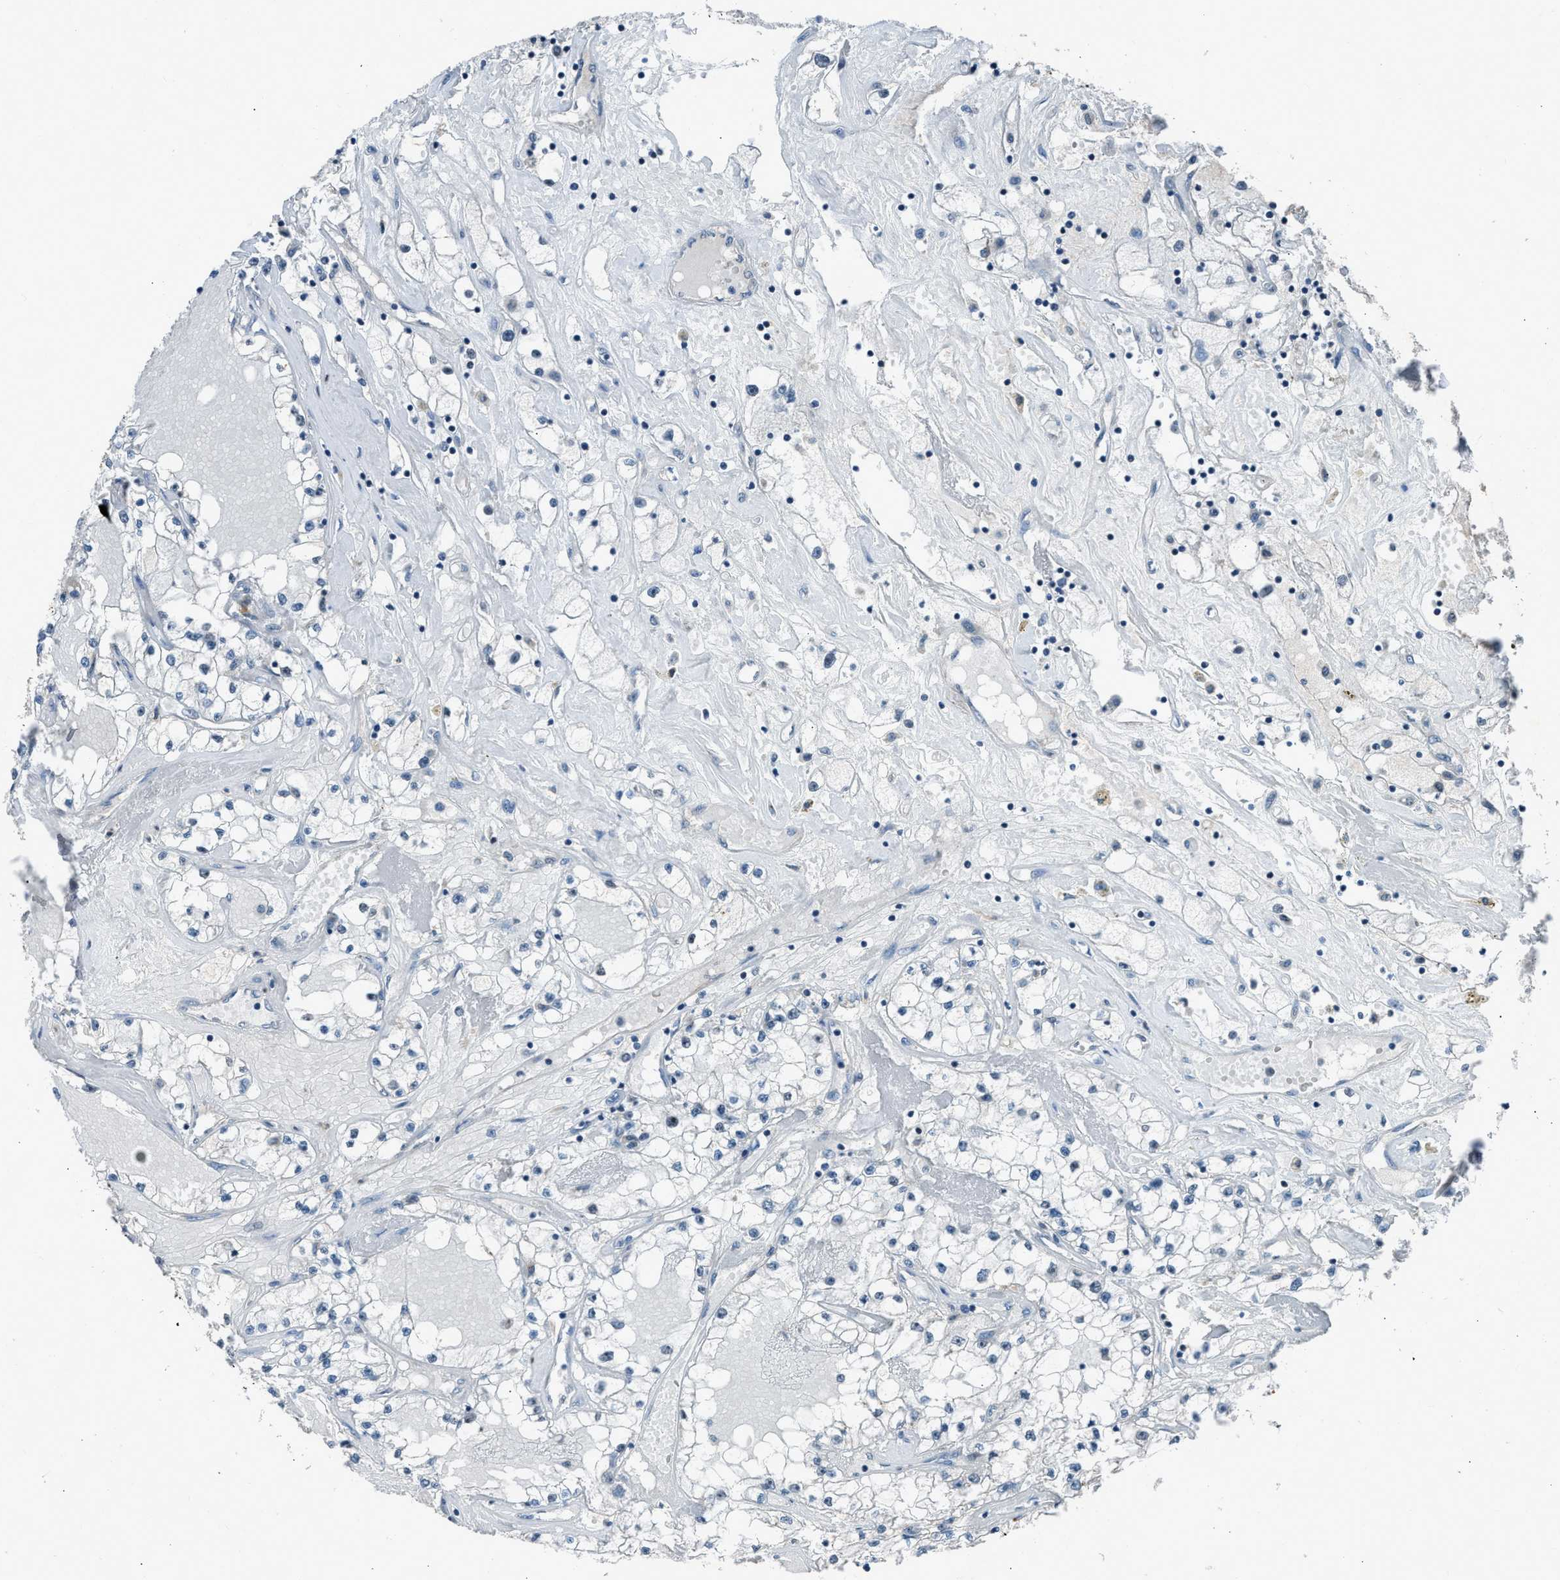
{"staining": {"intensity": "negative", "quantity": "none", "location": "none"}, "tissue": "renal cancer", "cell_type": "Tumor cells", "image_type": "cancer", "snomed": [{"axis": "morphology", "description": "Adenocarcinoma, NOS"}, {"axis": "topography", "description": "Kidney"}], "caption": "Tumor cells are negative for brown protein staining in renal cancer (adenocarcinoma). (DAB immunohistochemistry visualized using brightfield microscopy, high magnification).", "gene": "ADCY1", "patient": {"sex": "male", "age": 56}}